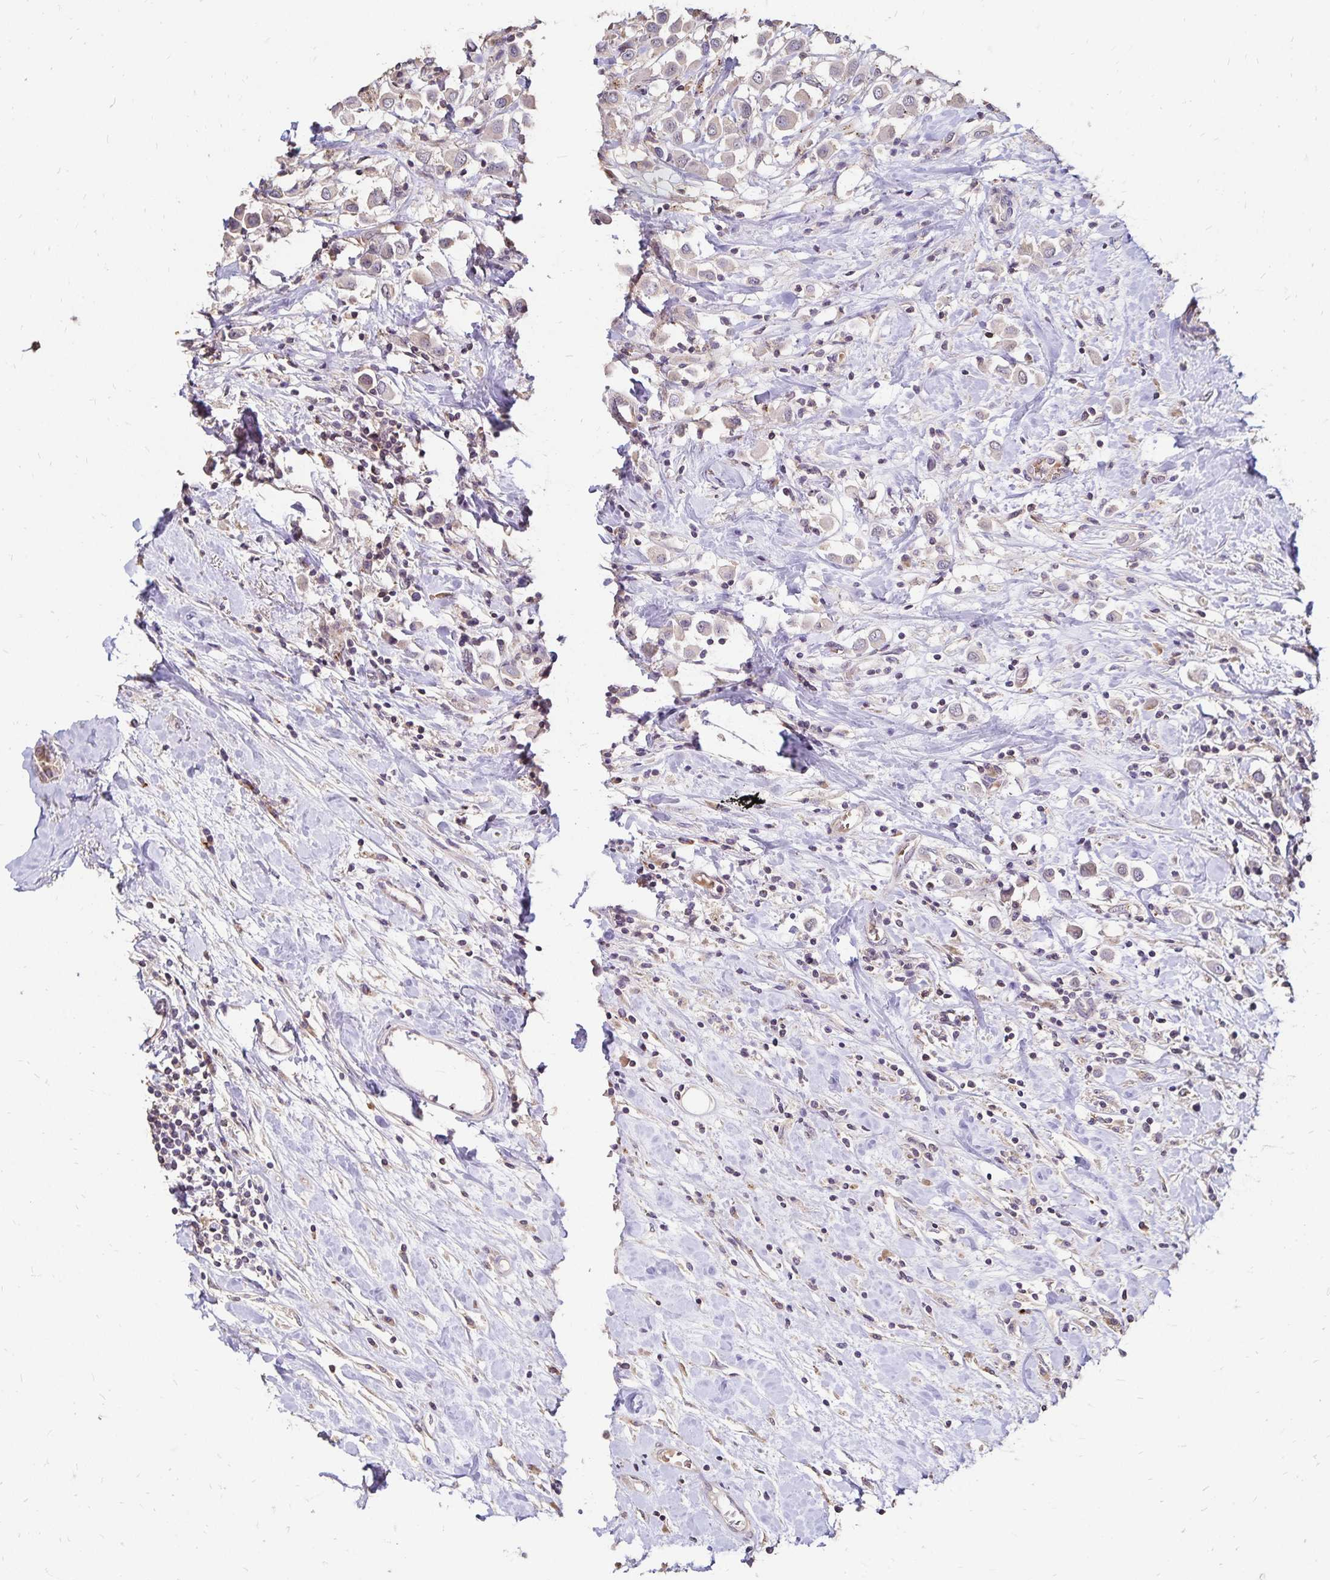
{"staining": {"intensity": "weak", "quantity": "25%-75%", "location": "cytoplasmic/membranous"}, "tissue": "breast cancer", "cell_type": "Tumor cells", "image_type": "cancer", "snomed": [{"axis": "morphology", "description": "Duct carcinoma"}, {"axis": "topography", "description": "Breast"}], "caption": "Breast cancer stained with a brown dye exhibits weak cytoplasmic/membranous positive positivity in about 25%-75% of tumor cells.", "gene": "EMC10", "patient": {"sex": "female", "age": 61}}